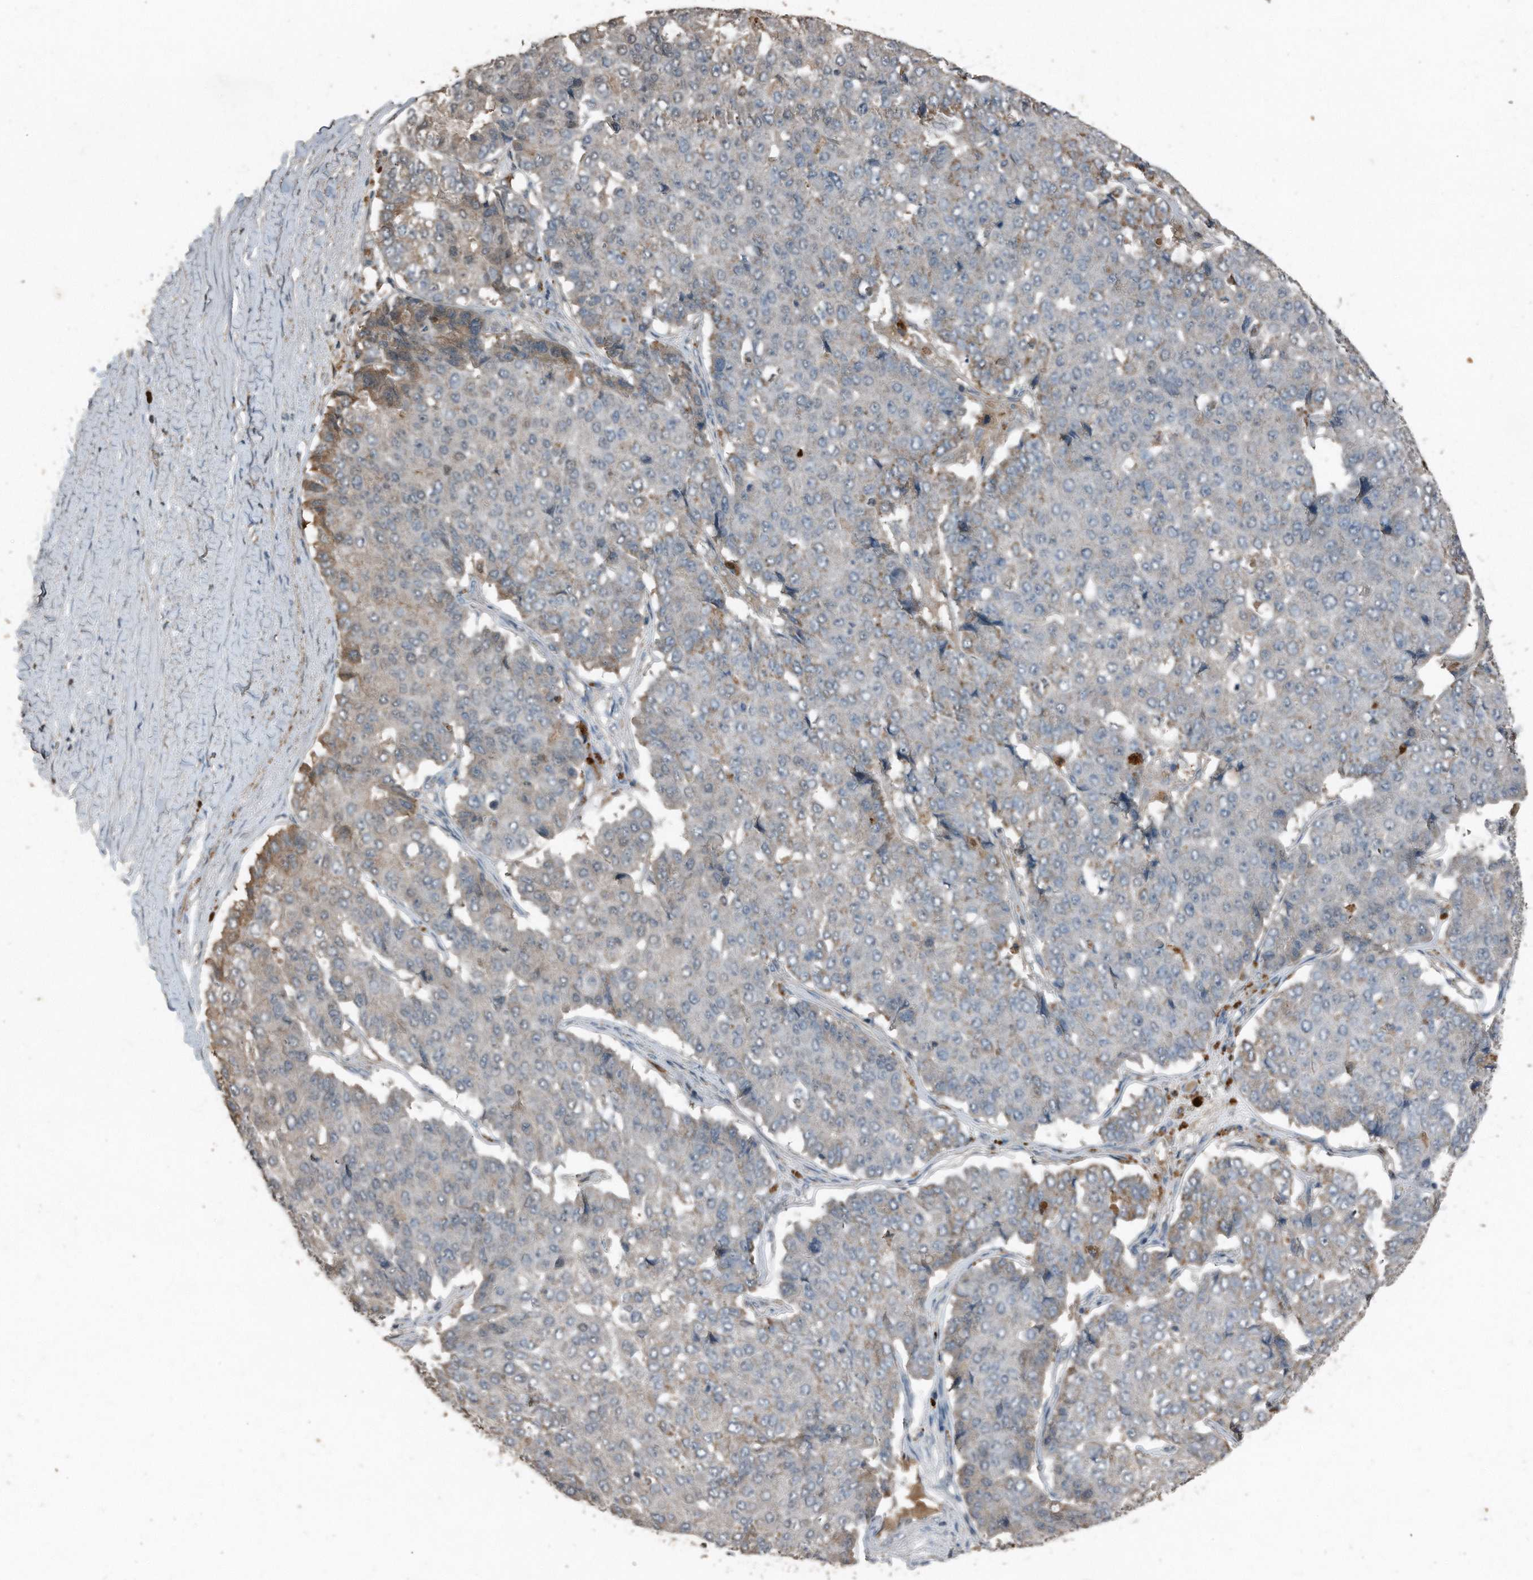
{"staining": {"intensity": "moderate", "quantity": "<25%", "location": "cytoplasmic/membranous"}, "tissue": "pancreatic cancer", "cell_type": "Tumor cells", "image_type": "cancer", "snomed": [{"axis": "morphology", "description": "Adenocarcinoma, NOS"}, {"axis": "topography", "description": "Pancreas"}], "caption": "This histopathology image shows IHC staining of human pancreatic cancer (adenocarcinoma), with low moderate cytoplasmic/membranous expression in about <25% of tumor cells.", "gene": "C9", "patient": {"sex": "male", "age": 50}}